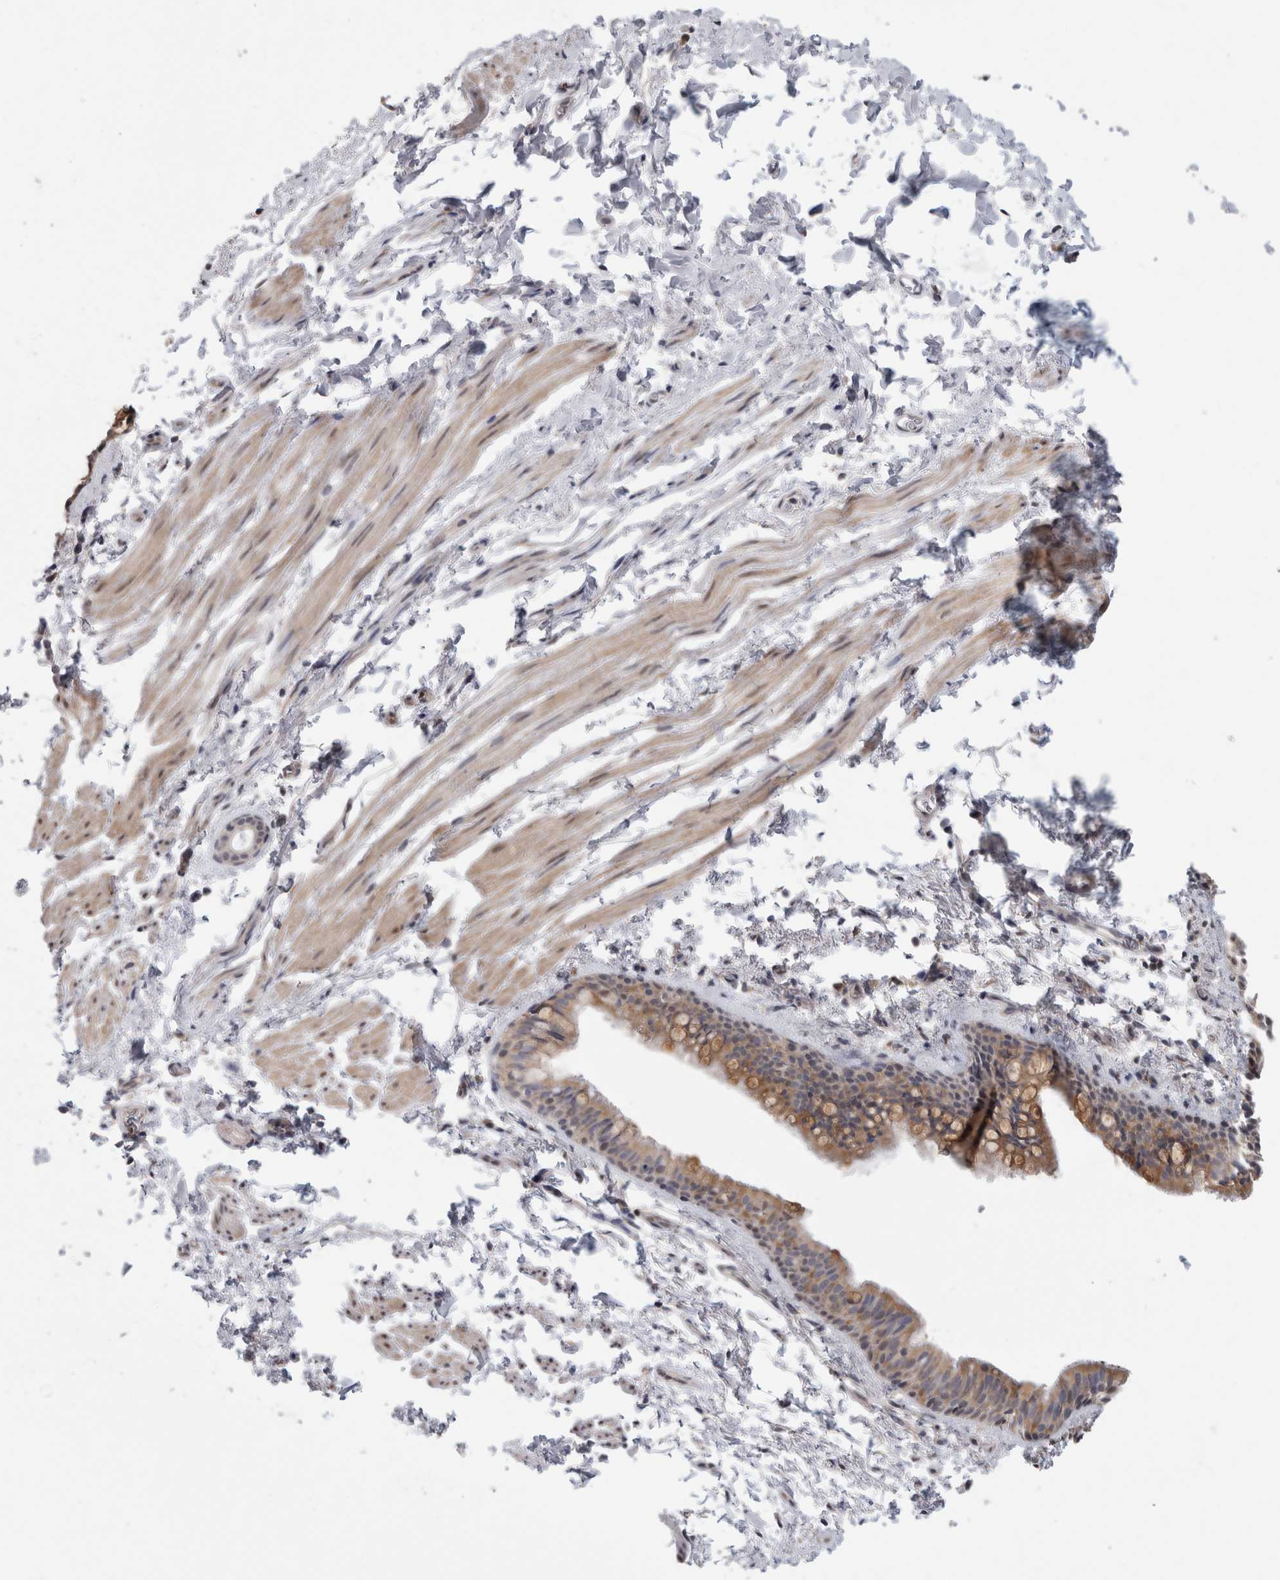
{"staining": {"intensity": "moderate", "quantity": ">75%", "location": "cytoplasmic/membranous"}, "tissue": "bronchus", "cell_type": "Respiratory epithelial cells", "image_type": "normal", "snomed": [{"axis": "morphology", "description": "Normal tissue, NOS"}, {"axis": "topography", "description": "Cartilage tissue"}, {"axis": "topography", "description": "Bronchus"}, {"axis": "topography", "description": "Lung"}], "caption": "Protein staining by immunohistochemistry displays moderate cytoplasmic/membranous positivity in about >75% of respiratory epithelial cells in benign bronchus. (Brightfield microscopy of DAB IHC at high magnification).", "gene": "PIGP", "patient": {"sex": "male", "age": 64}}